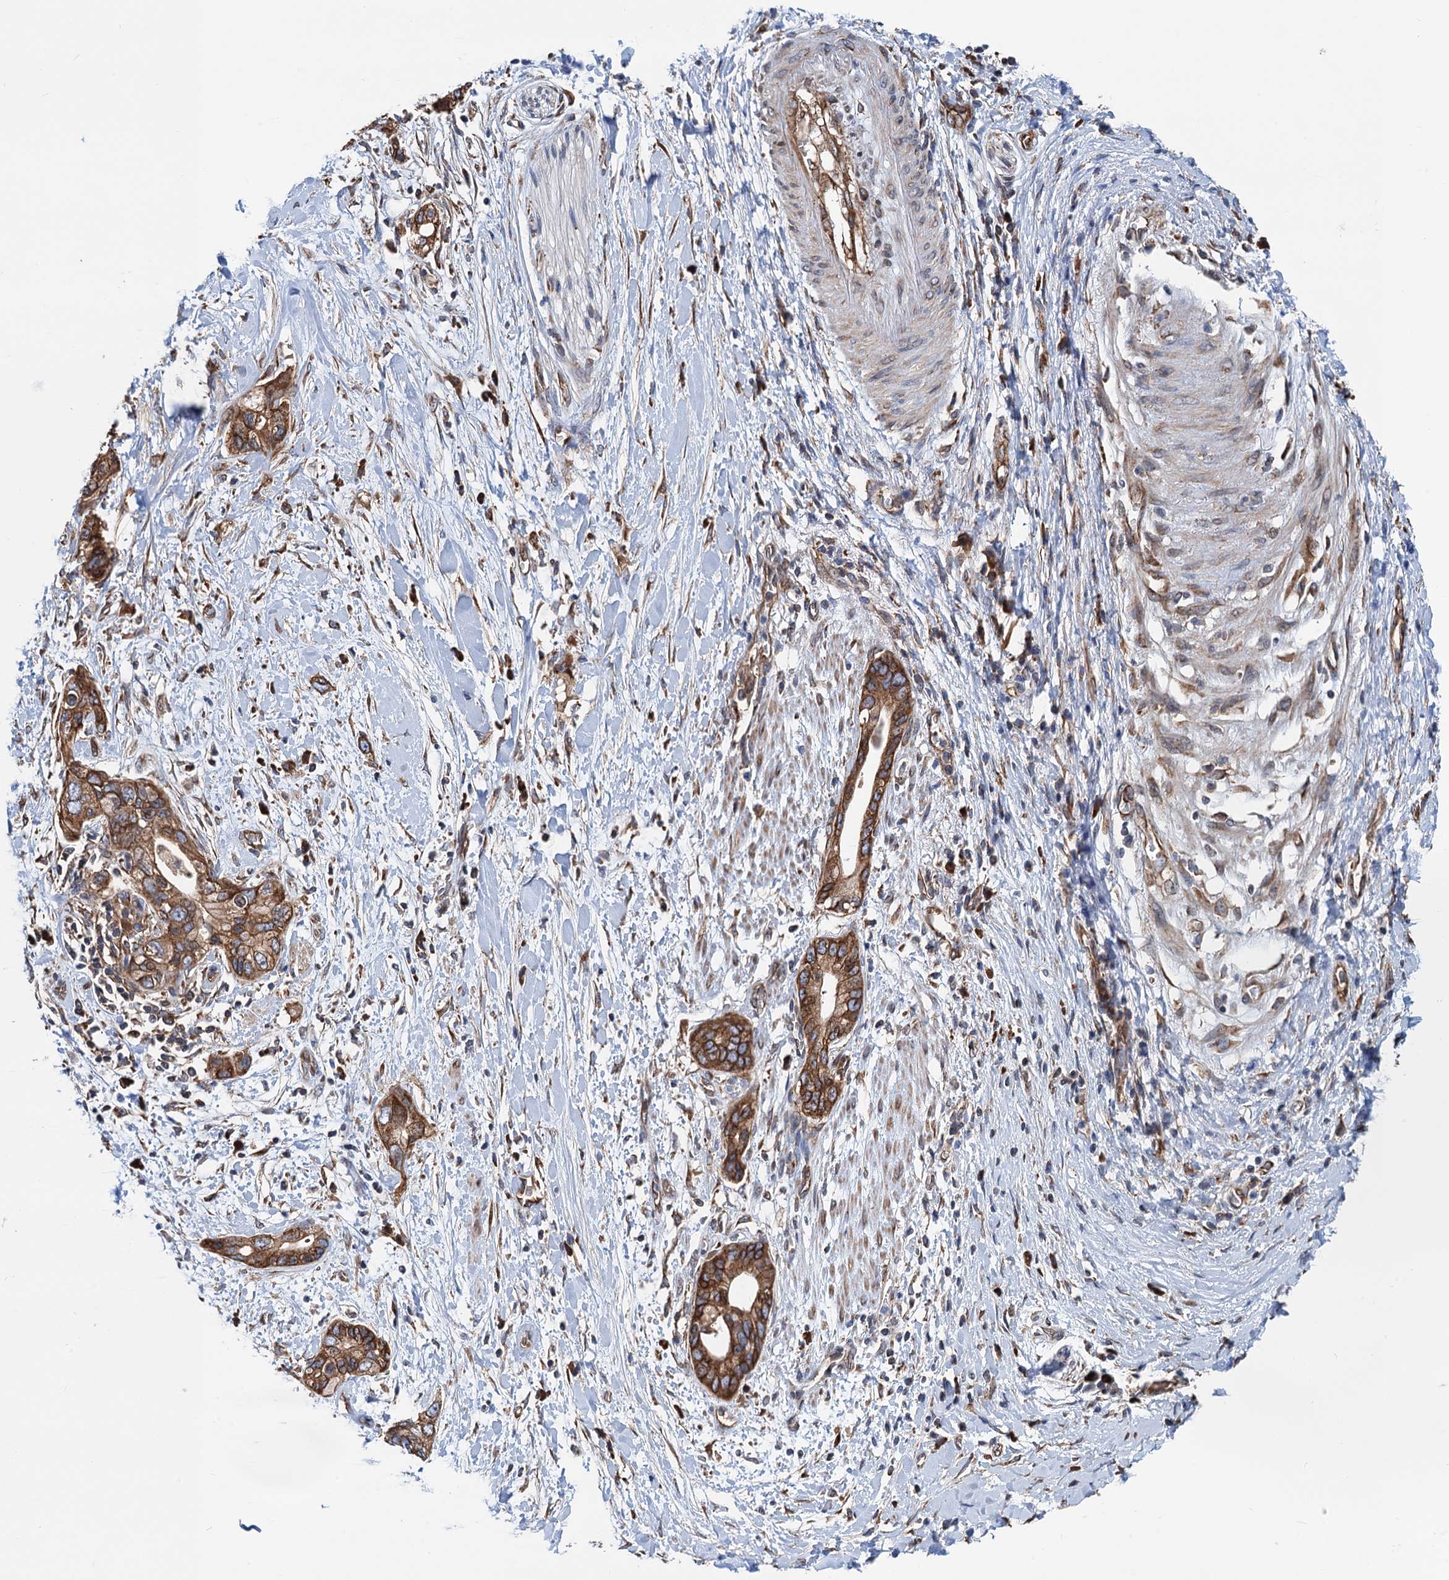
{"staining": {"intensity": "strong", "quantity": ">75%", "location": "cytoplasmic/membranous"}, "tissue": "pancreatic cancer", "cell_type": "Tumor cells", "image_type": "cancer", "snomed": [{"axis": "morphology", "description": "Normal tissue, NOS"}, {"axis": "morphology", "description": "Adenocarcinoma, NOS"}, {"axis": "topography", "description": "Pancreas"}, {"axis": "topography", "description": "Peripheral nerve tissue"}], "caption": "Tumor cells demonstrate high levels of strong cytoplasmic/membranous expression in about >75% of cells in pancreatic cancer. (IHC, brightfield microscopy, high magnification).", "gene": "SLC12A7", "patient": {"sex": "male", "age": 59}}